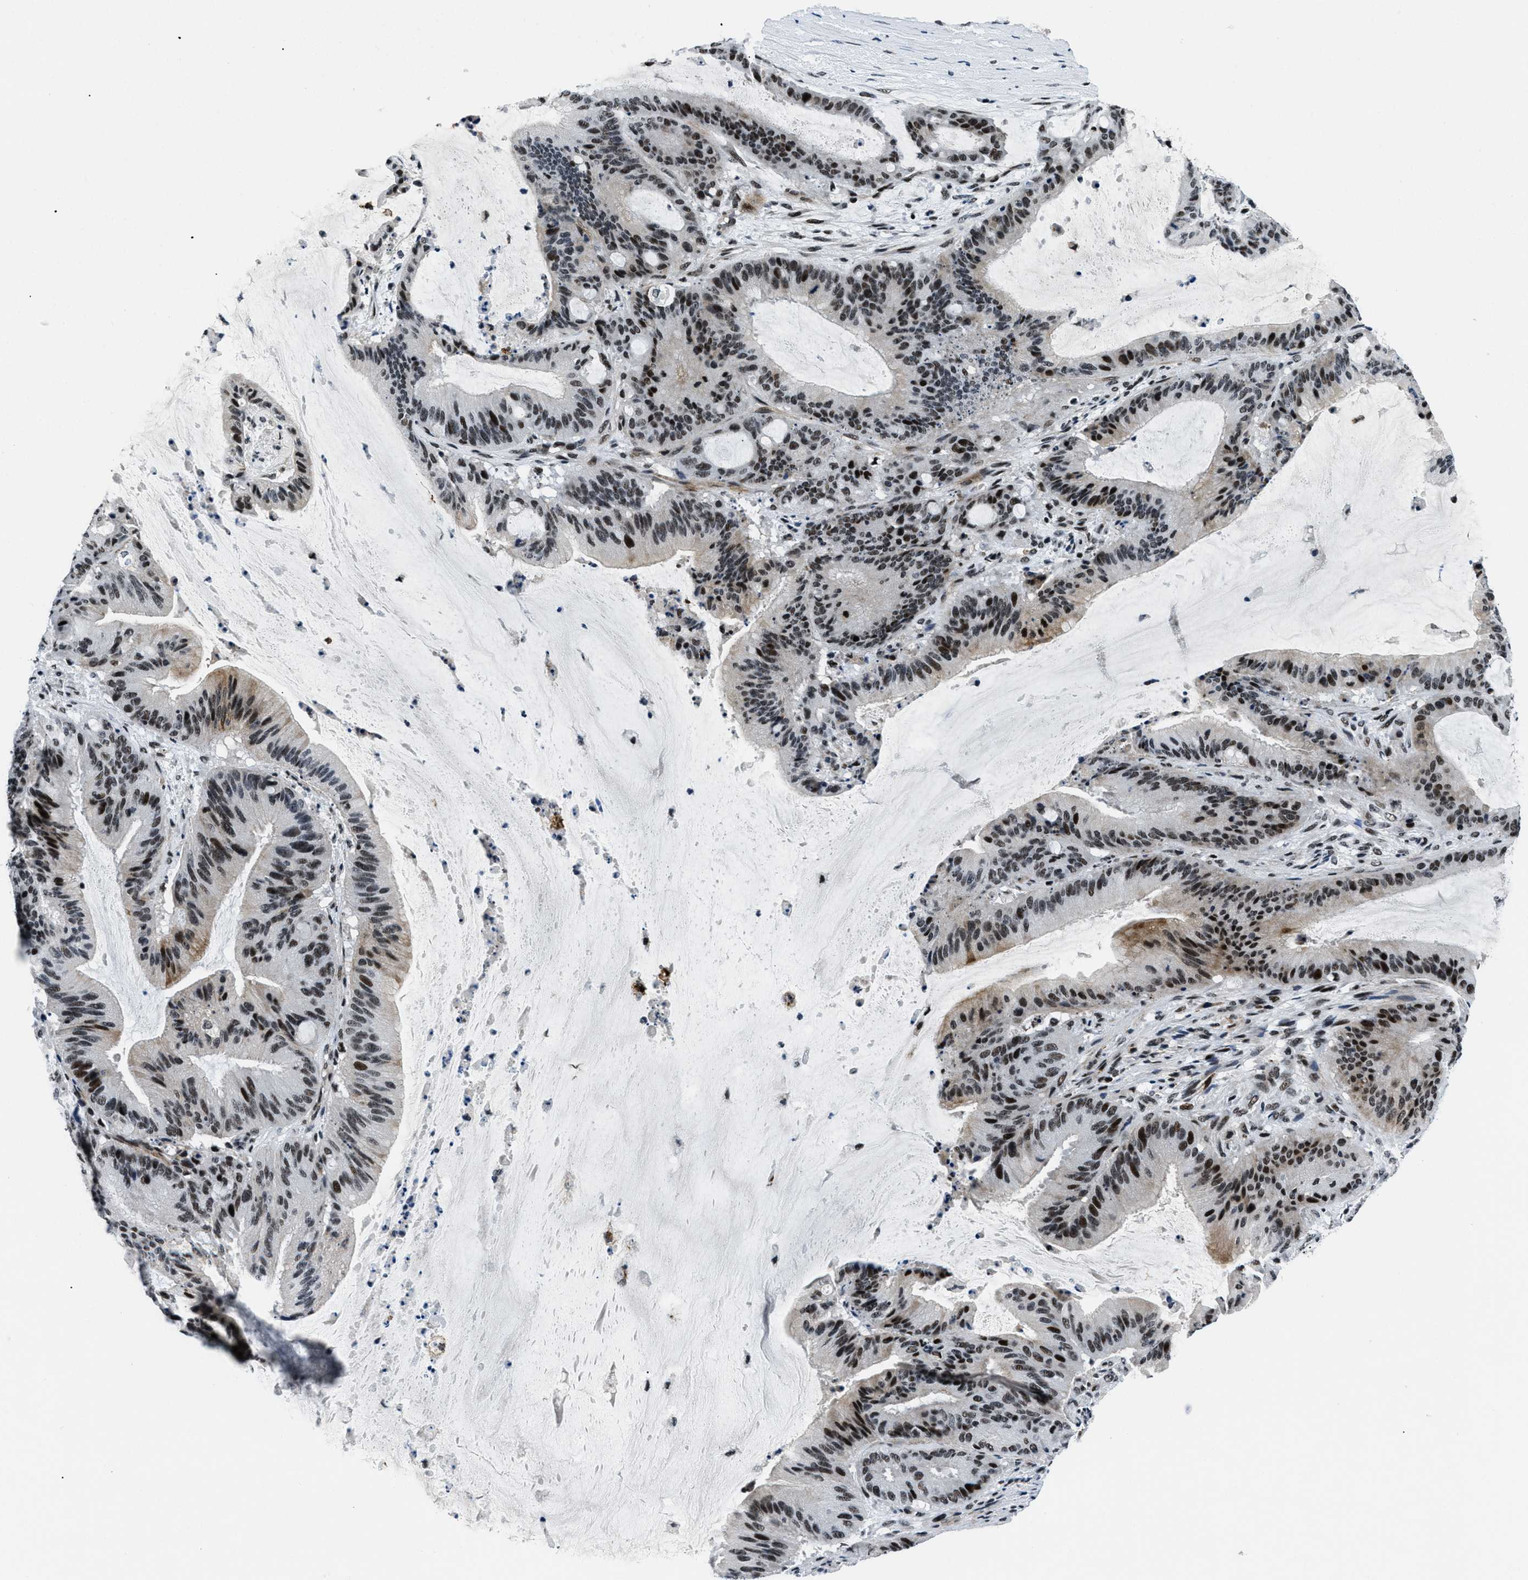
{"staining": {"intensity": "strong", "quantity": ">75%", "location": "nuclear"}, "tissue": "liver cancer", "cell_type": "Tumor cells", "image_type": "cancer", "snomed": [{"axis": "morphology", "description": "Normal tissue, NOS"}, {"axis": "morphology", "description": "Cholangiocarcinoma"}, {"axis": "topography", "description": "Liver"}, {"axis": "topography", "description": "Peripheral nerve tissue"}], "caption": "Tumor cells display high levels of strong nuclear expression in about >75% of cells in liver cancer.", "gene": "SMARCB1", "patient": {"sex": "female", "age": 73}}